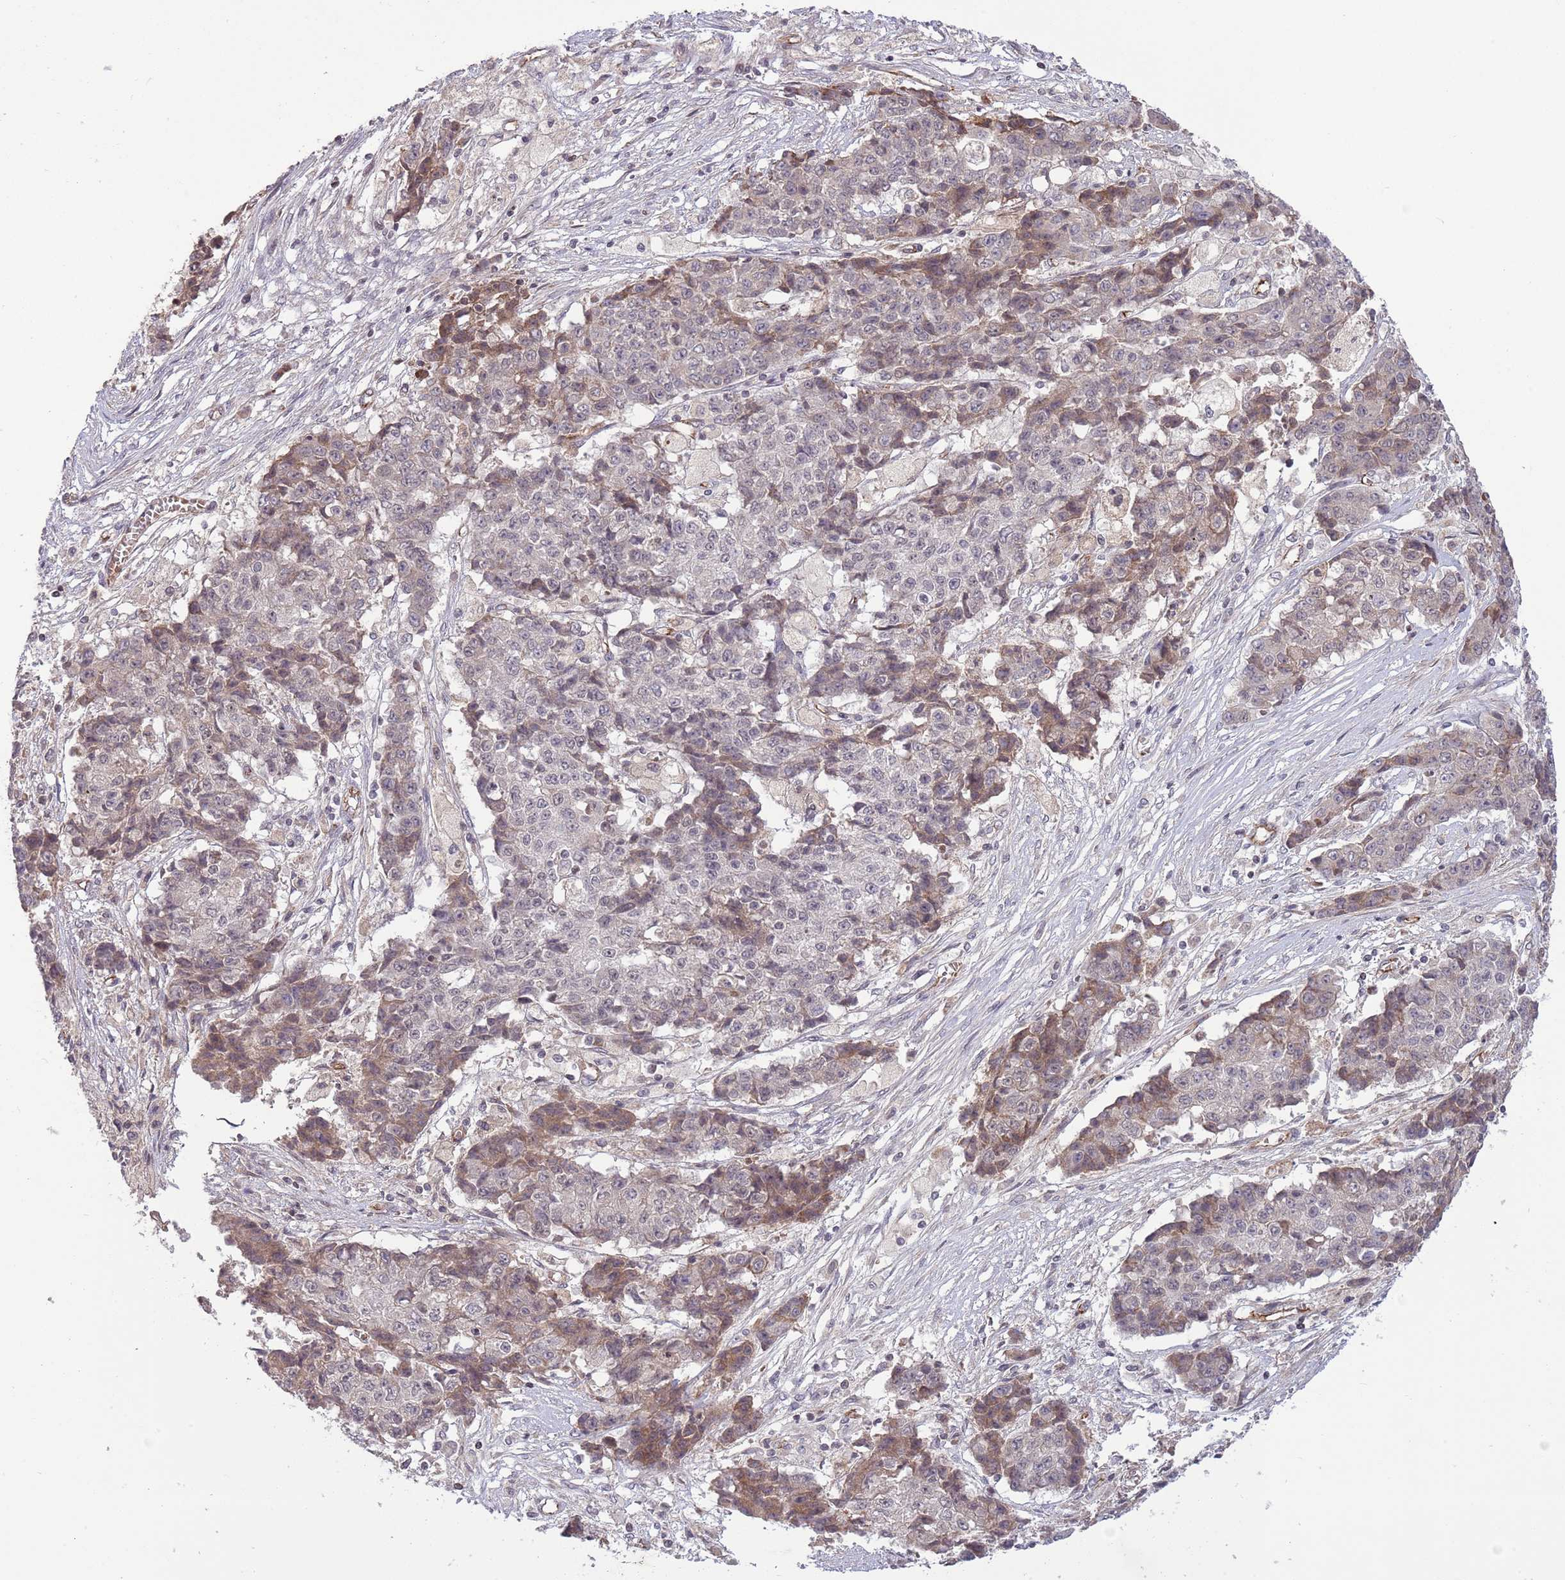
{"staining": {"intensity": "weak", "quantity": "<25%", "location": "cytoplasmic/membranous"}, "tissue": "ovarian cancer", "cell_type": "Tumor cells", "image_type": "cancer", "snomed": [{"axis": "morphology", "description": "Carcinoma, endometroid"}, {"axis": "topography", "description": "Ovary"}], "caption": "Immunohistochemistry (IHC) of ovarian cancer displays no positivity in tumor cells.", "gene": "DPP10", "patient": {"sex": "female", "age": 42}}